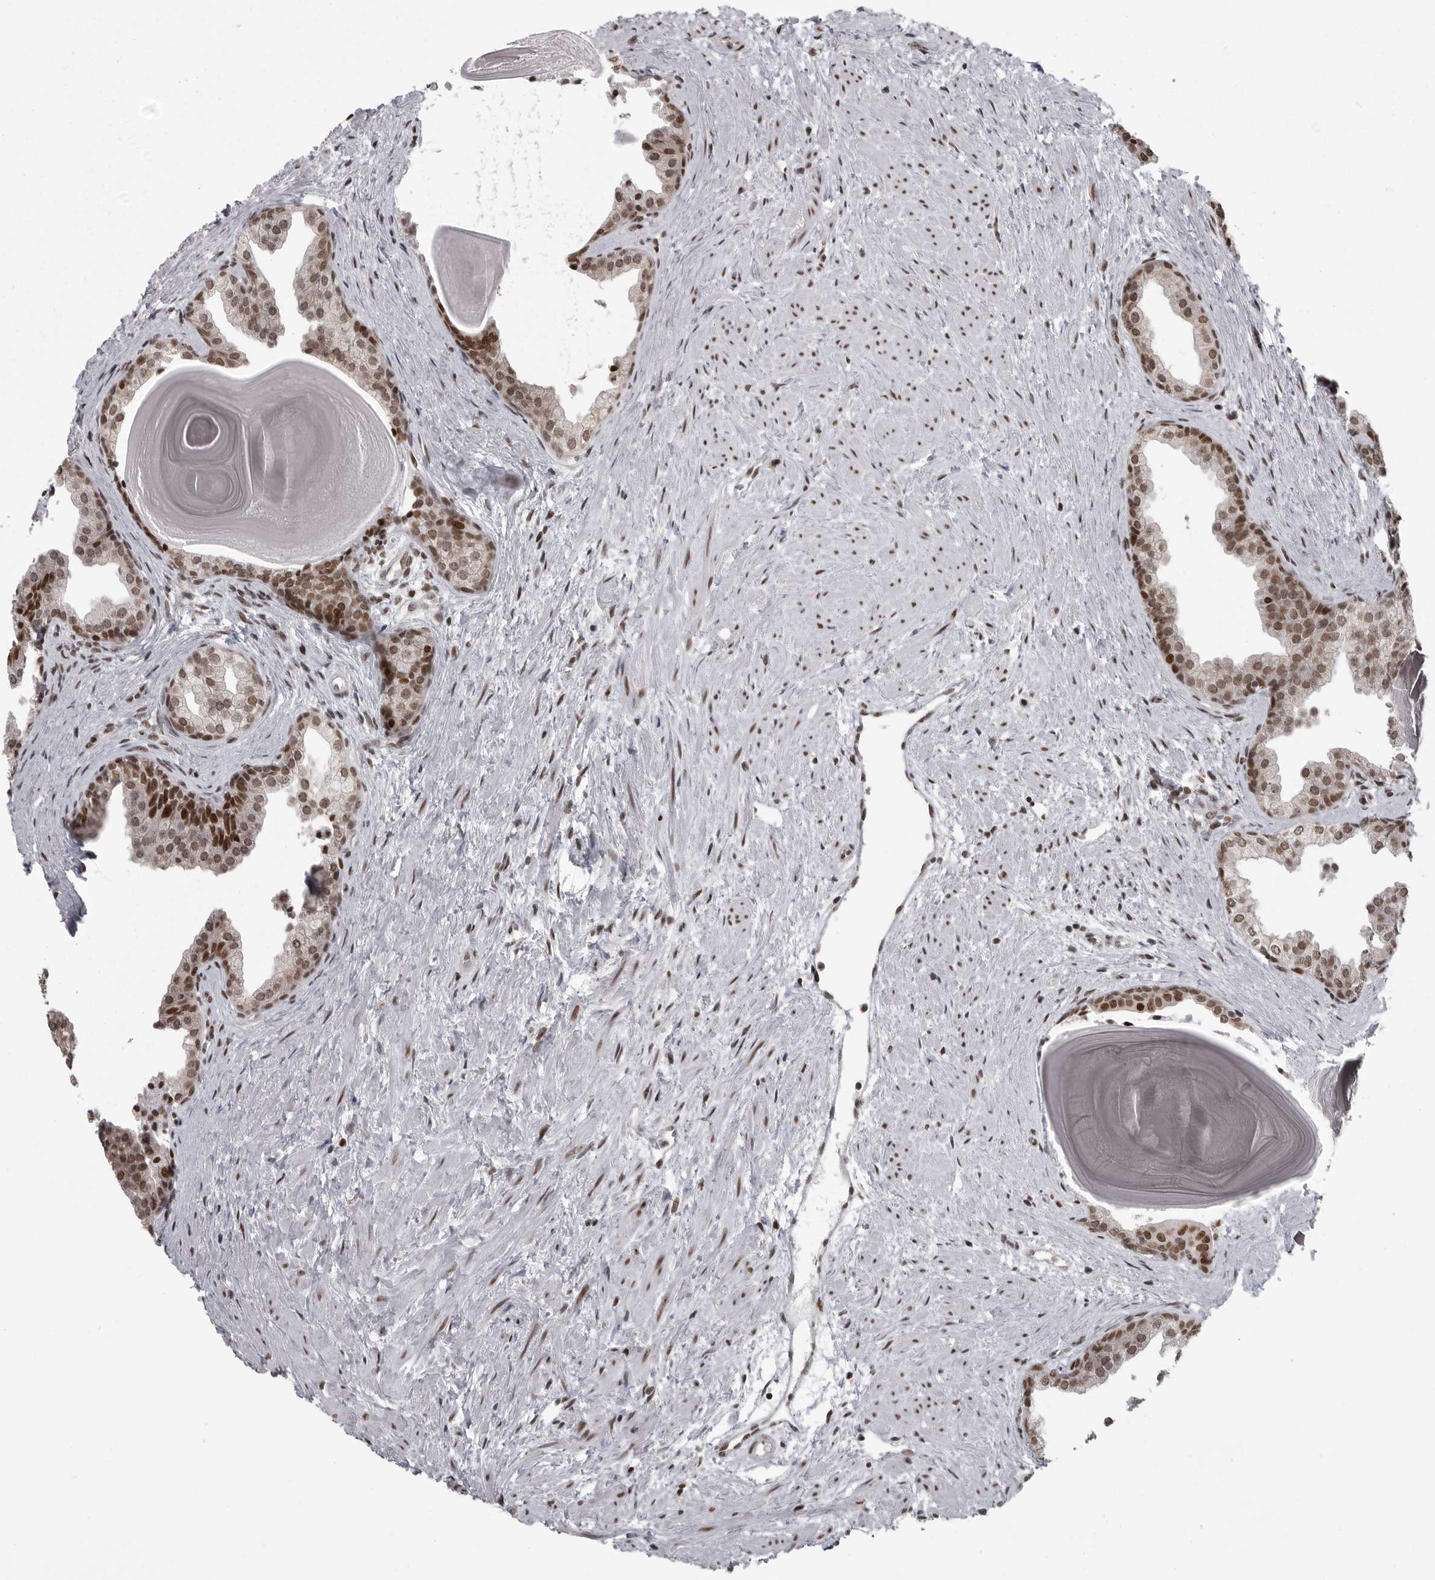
{"staining": {"intensity": "moderate", "quantity": "25%-75%", "location": "nuclear"}, "tissue": "prostate", "cell_type": "Glandular cells", "image_type": "normal", "snomed": [{"axis": "morphology", "description": "Normal tissue, NOS"}, {"axis": "topography", "description": "Prostate"}], "caption": "Immunohistochemistry micrograph of normal prostate stained for a protein (brown), which exhibits medium levels of moderate nuclear expression in approximately 25%-75% of glandular cells.", "gene": "YAF2", "patient": {"sex": "male", "age": 48}}